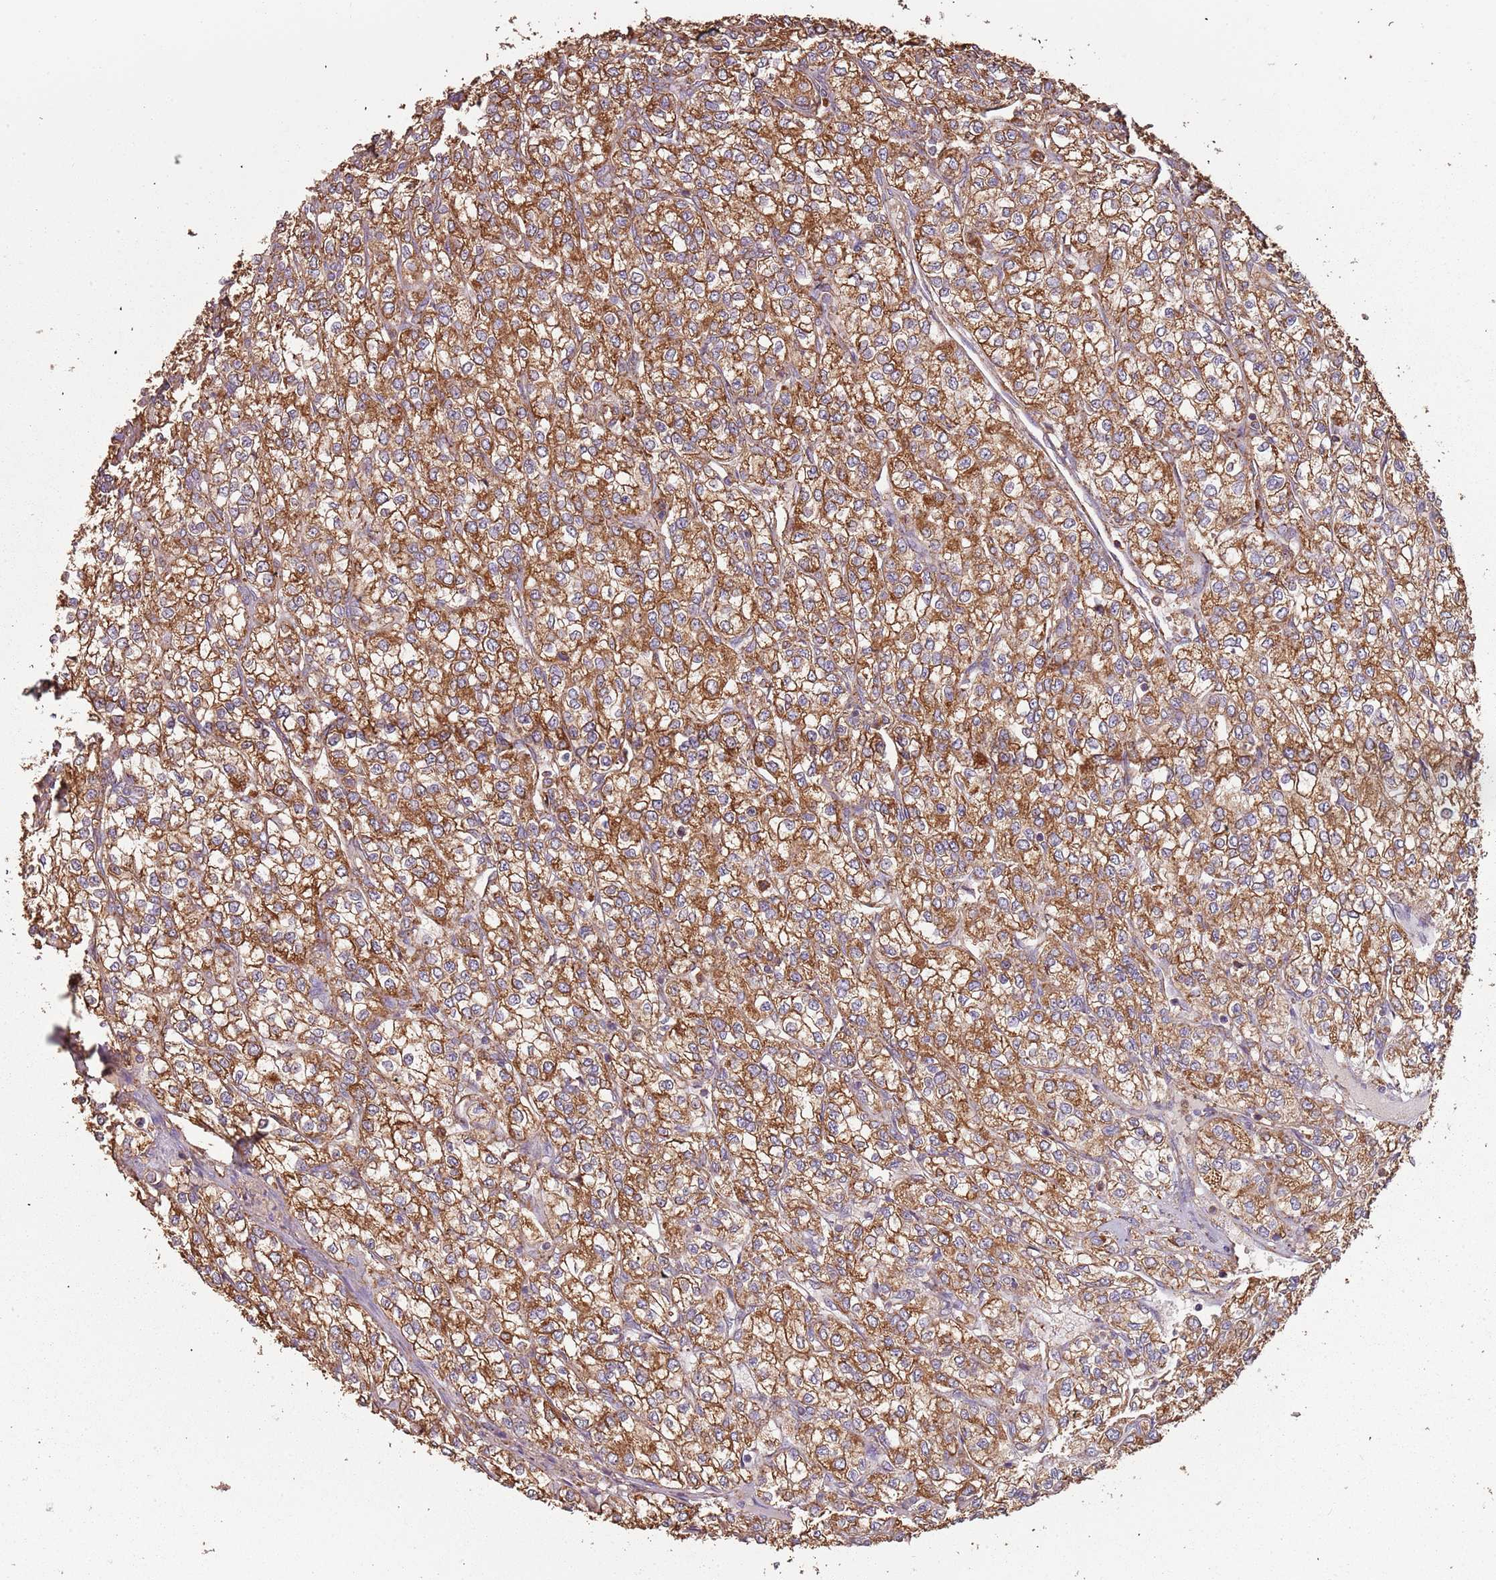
{"staining": {"intensity": "moderate", "quantity": ">75%", "location": "cytoplasmic/membranous"}, "tissue": "renal cancer", "cell_type": "Tumor cells", "image_type": "cancer", "snomed": [{"axis": "morphology", "description": "Adenocarcinoma, NOS"}, {"axis": "topography", "description": "Kidney"}], "caption": "Moderate cytoplasmic/membranous positivity is seen in about >75% of tumor cells in adenocarcinoma (renal). (Brightfield microscopy of DAB IHC at high magnification).", "gene": "ATOSB", "patient": {"sex": "male", "age": 80}}